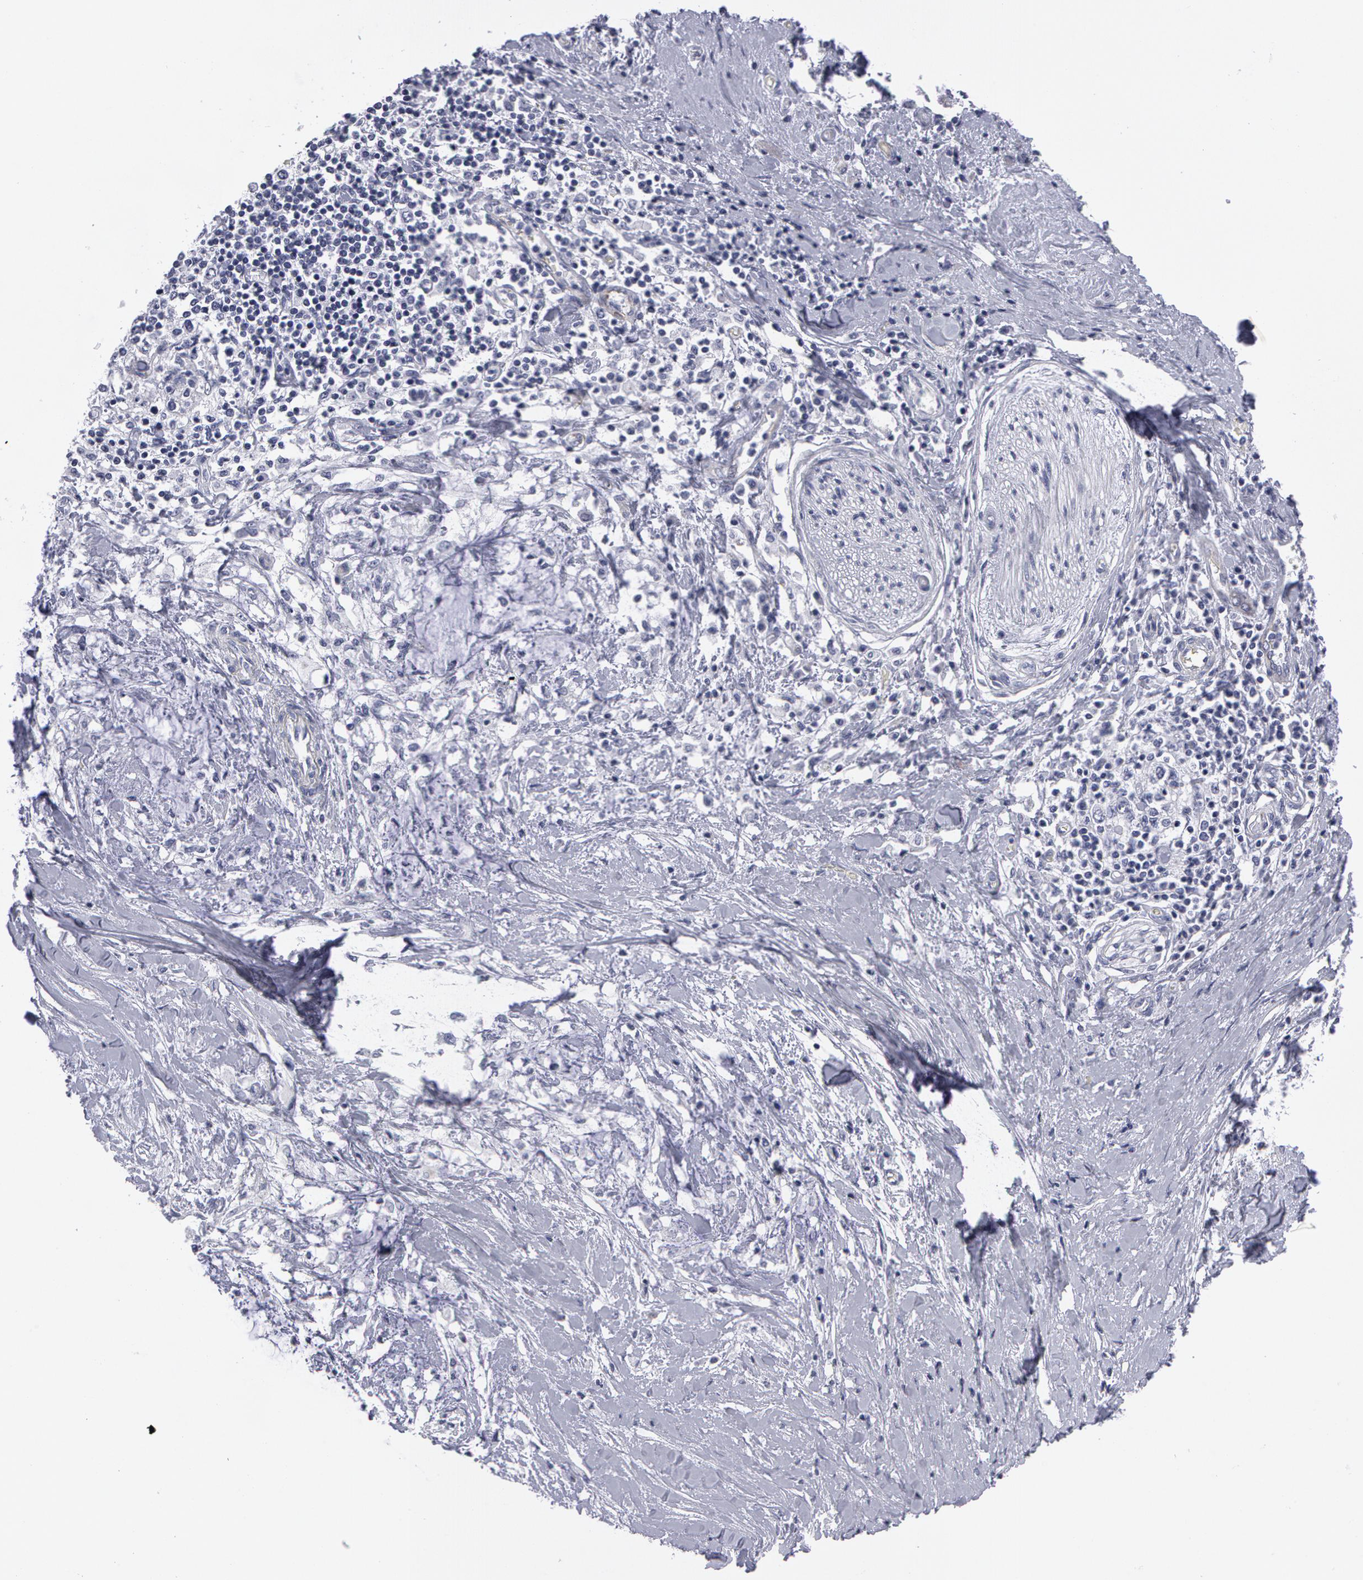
{"staining": {"intensity": "negative", "quantity": "none", "location": "none"}, "tissue": "pancreatic cancer", "cell_type": "Tumor cells", "image_type": "cancer", "snomed": [{"axis": "morphology", "description": "Adenocarcinoma, NOS"}, {"axis": "topography", "description": "Pancreas"}], "caption": "Immunohistochemical staining of pancreatic adenocarcinoma demonstrates no significant expression in tumor cells. The staining is performed using DAB (3,3'-diaminobenzidine) brown chromogen with nuclei counter-stained in using hematoxylin.", "gene": "SMC1B", "patient": {"sex": "female", "age": 64}}